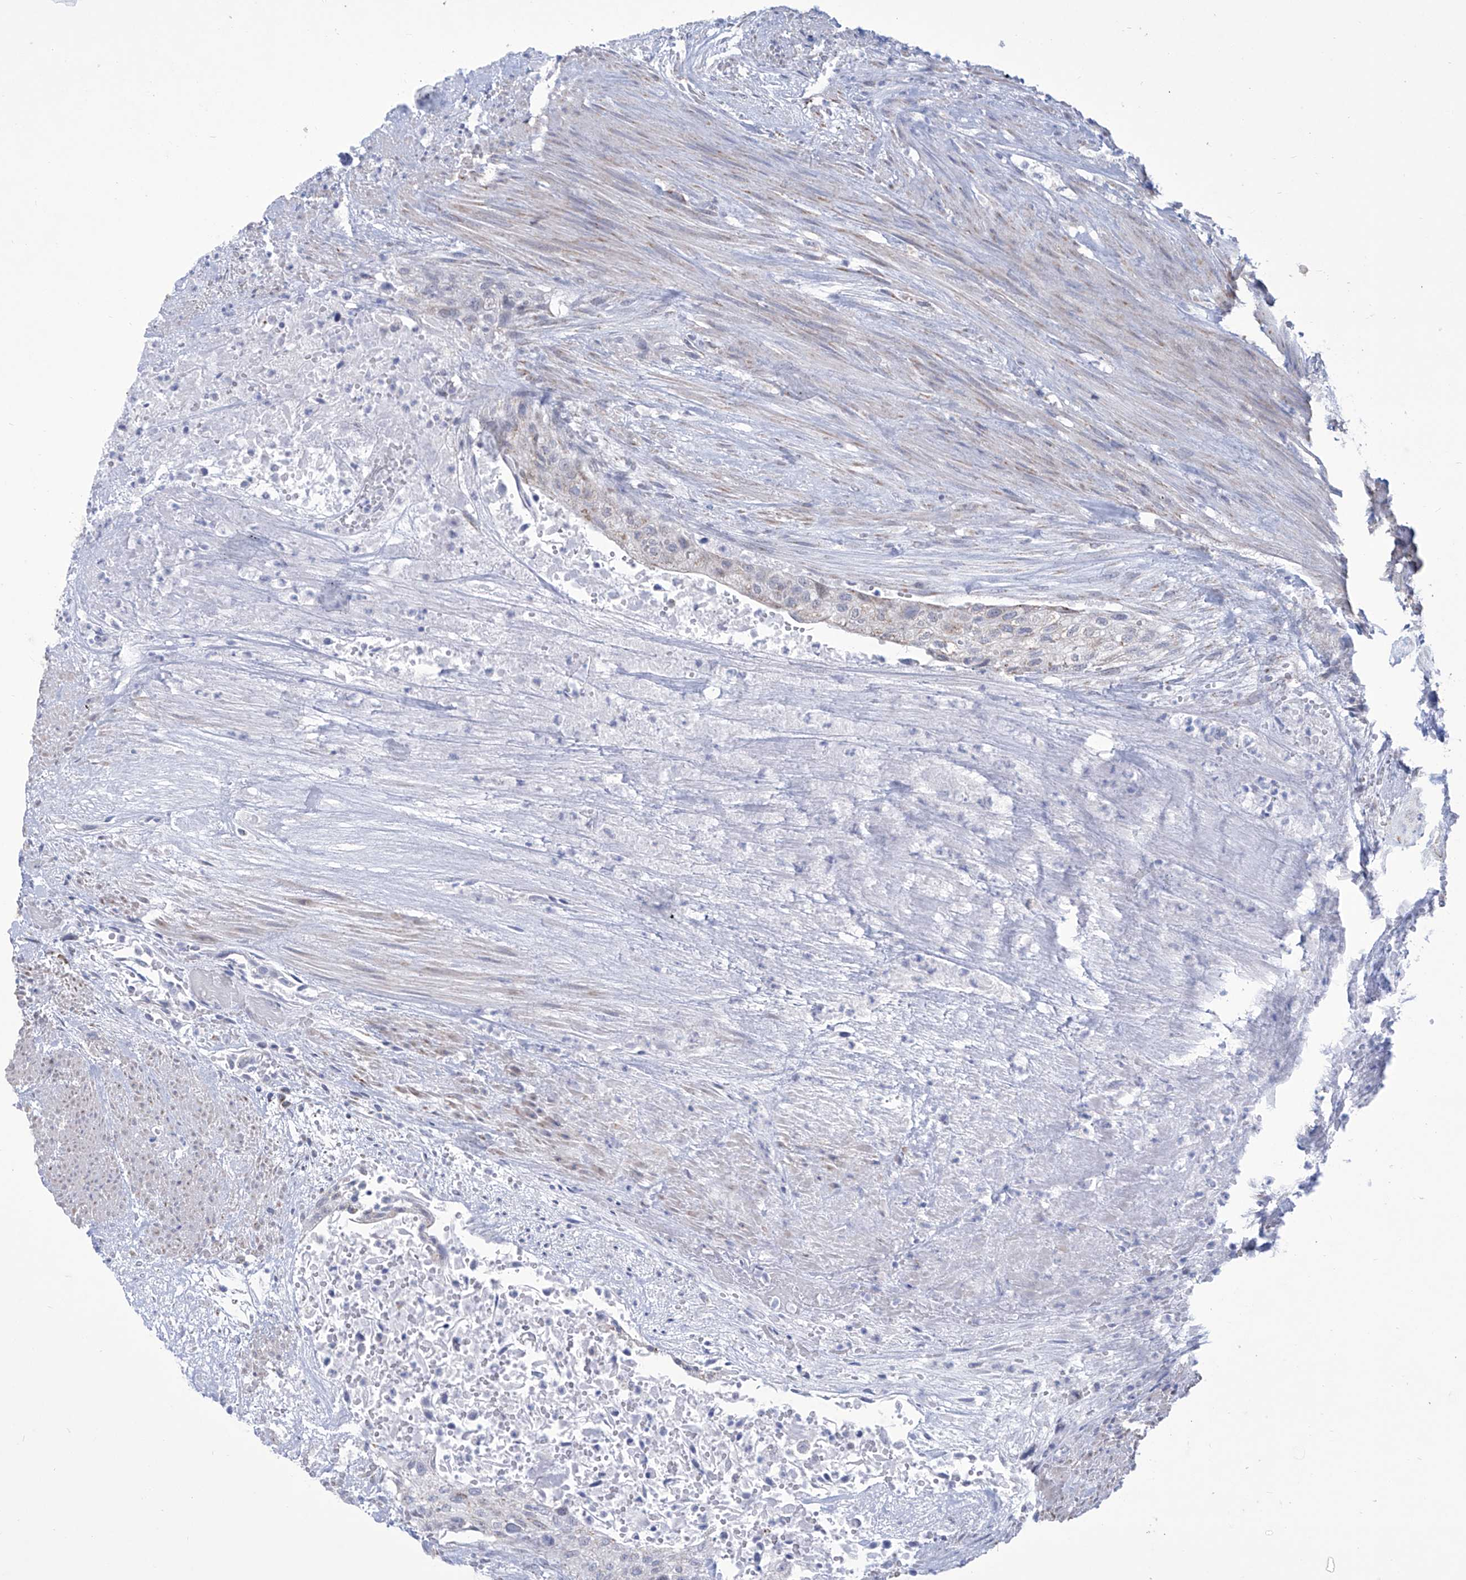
{"staining": {"intensity": "negative", "quantity": "none", "location": "none"}, "tissue": "urothelial cancer", "cell_type": "Tumor cells", "image_type": "cancer", "snomed": [{"axis": "morphology", "description": "Urothelial carcinoma, High grade"}, {"axis": "topography", "description": "Urinary bladder"}], "caption": "Urothelial carcinoma (high-grade) was stained to show a protein in brown. There is no significant staining in tumor cells.", "gene": "ALDH6A1", "patient": {"sex": "male", "age": 35}}